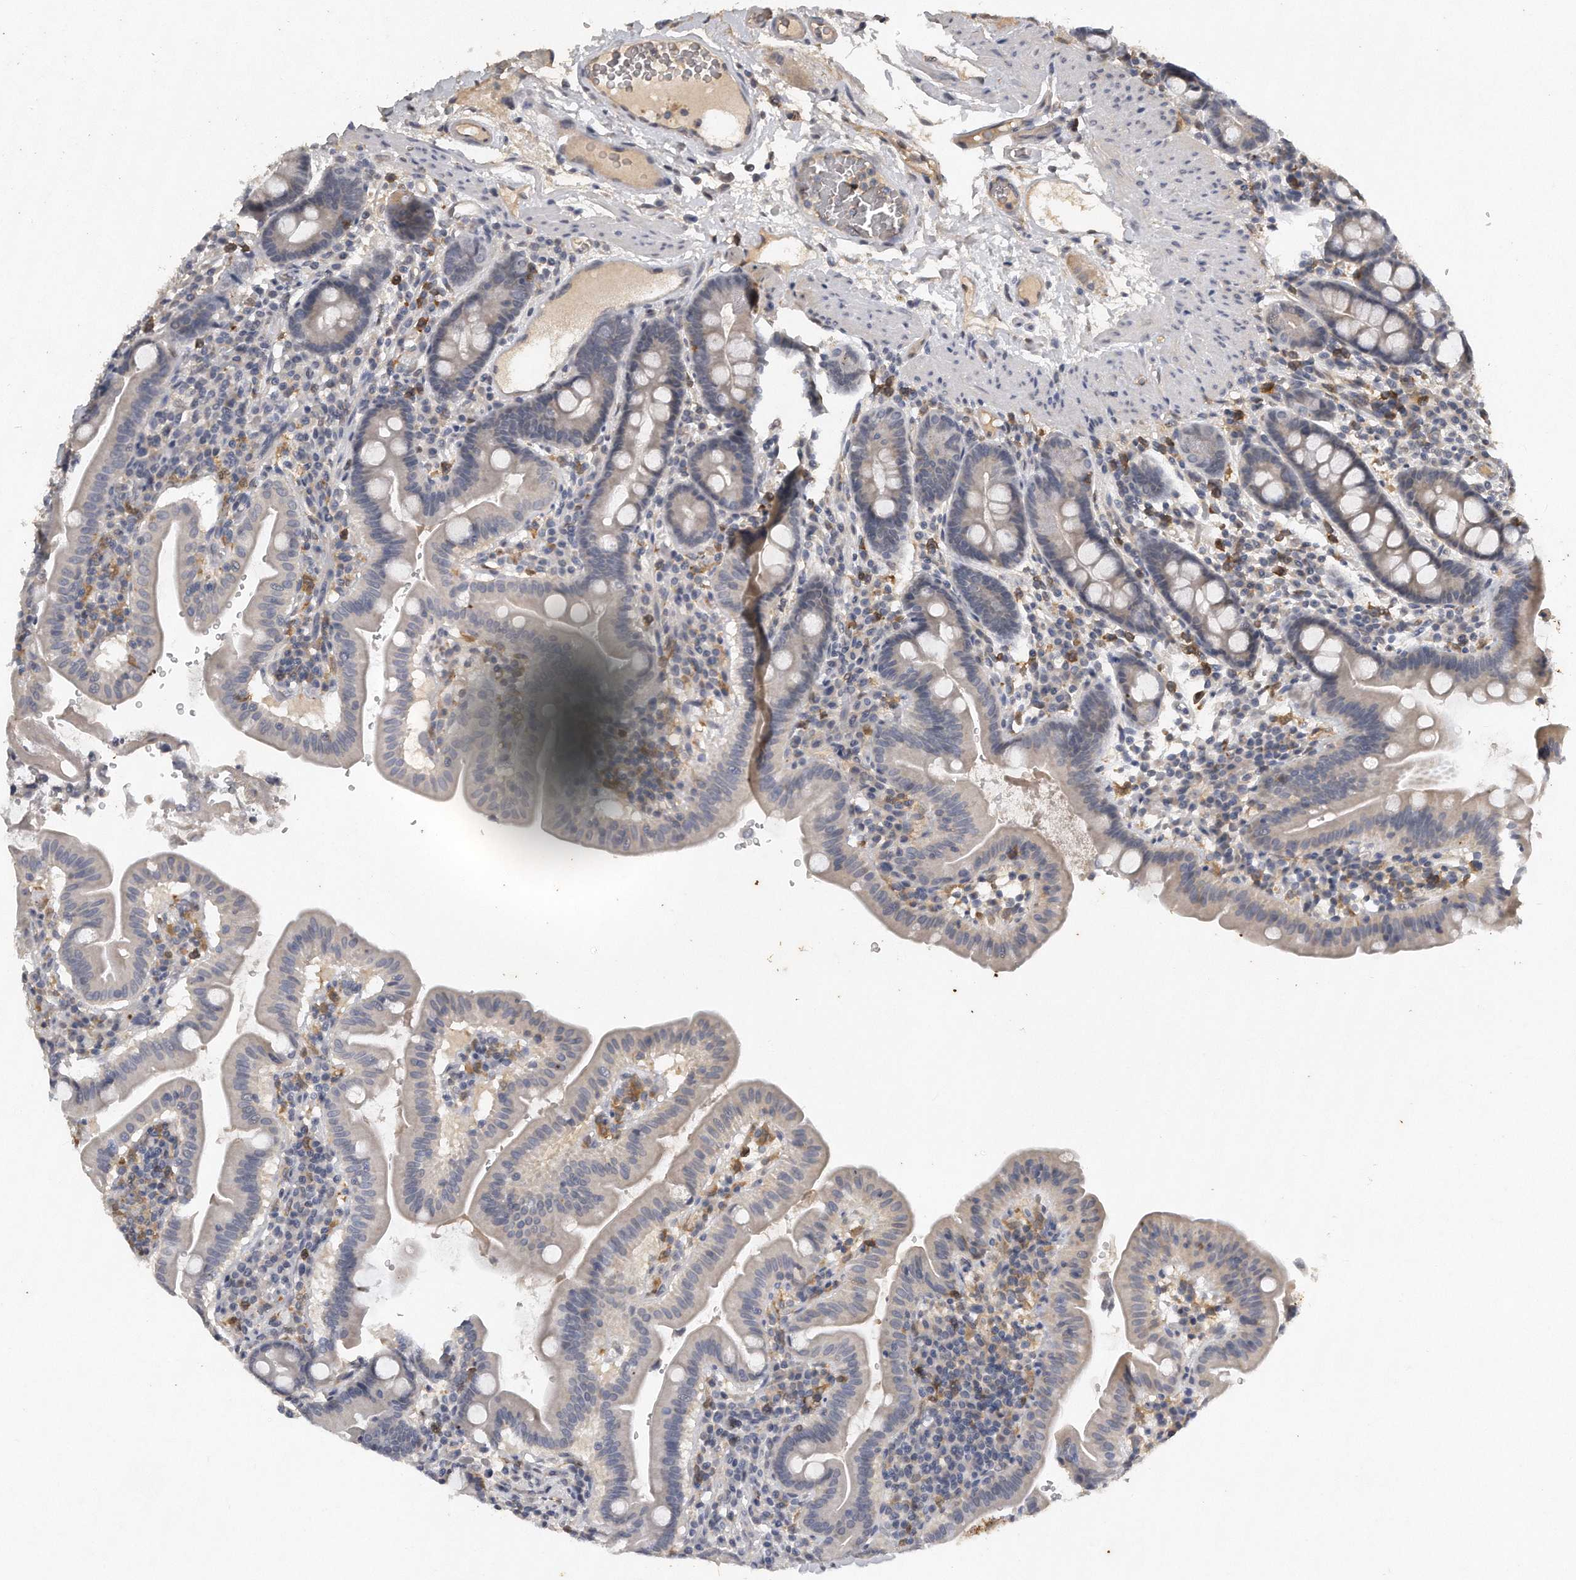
{"staining": {"intensity": "negative", "quantity": "none", "location": "none"}, "tissue": "duodenum", "cell_type": "Glandular cells", "image_type": "normal", "snomed": [{"axis": "morphology", "description": "Normal tissue, NOS"}, {"axis": "morphology", "description": "Adenocarcinoma, NOS"}, {"axis": "topography", "description": "Pancreas"}, {"axis": "topography", "description": "Duodenum"}], "caption": "The image displays no significant expression in glandular cells of duodenum.", "gene": "CAMK1", "patient": {"sex": "male", "age": 50}}